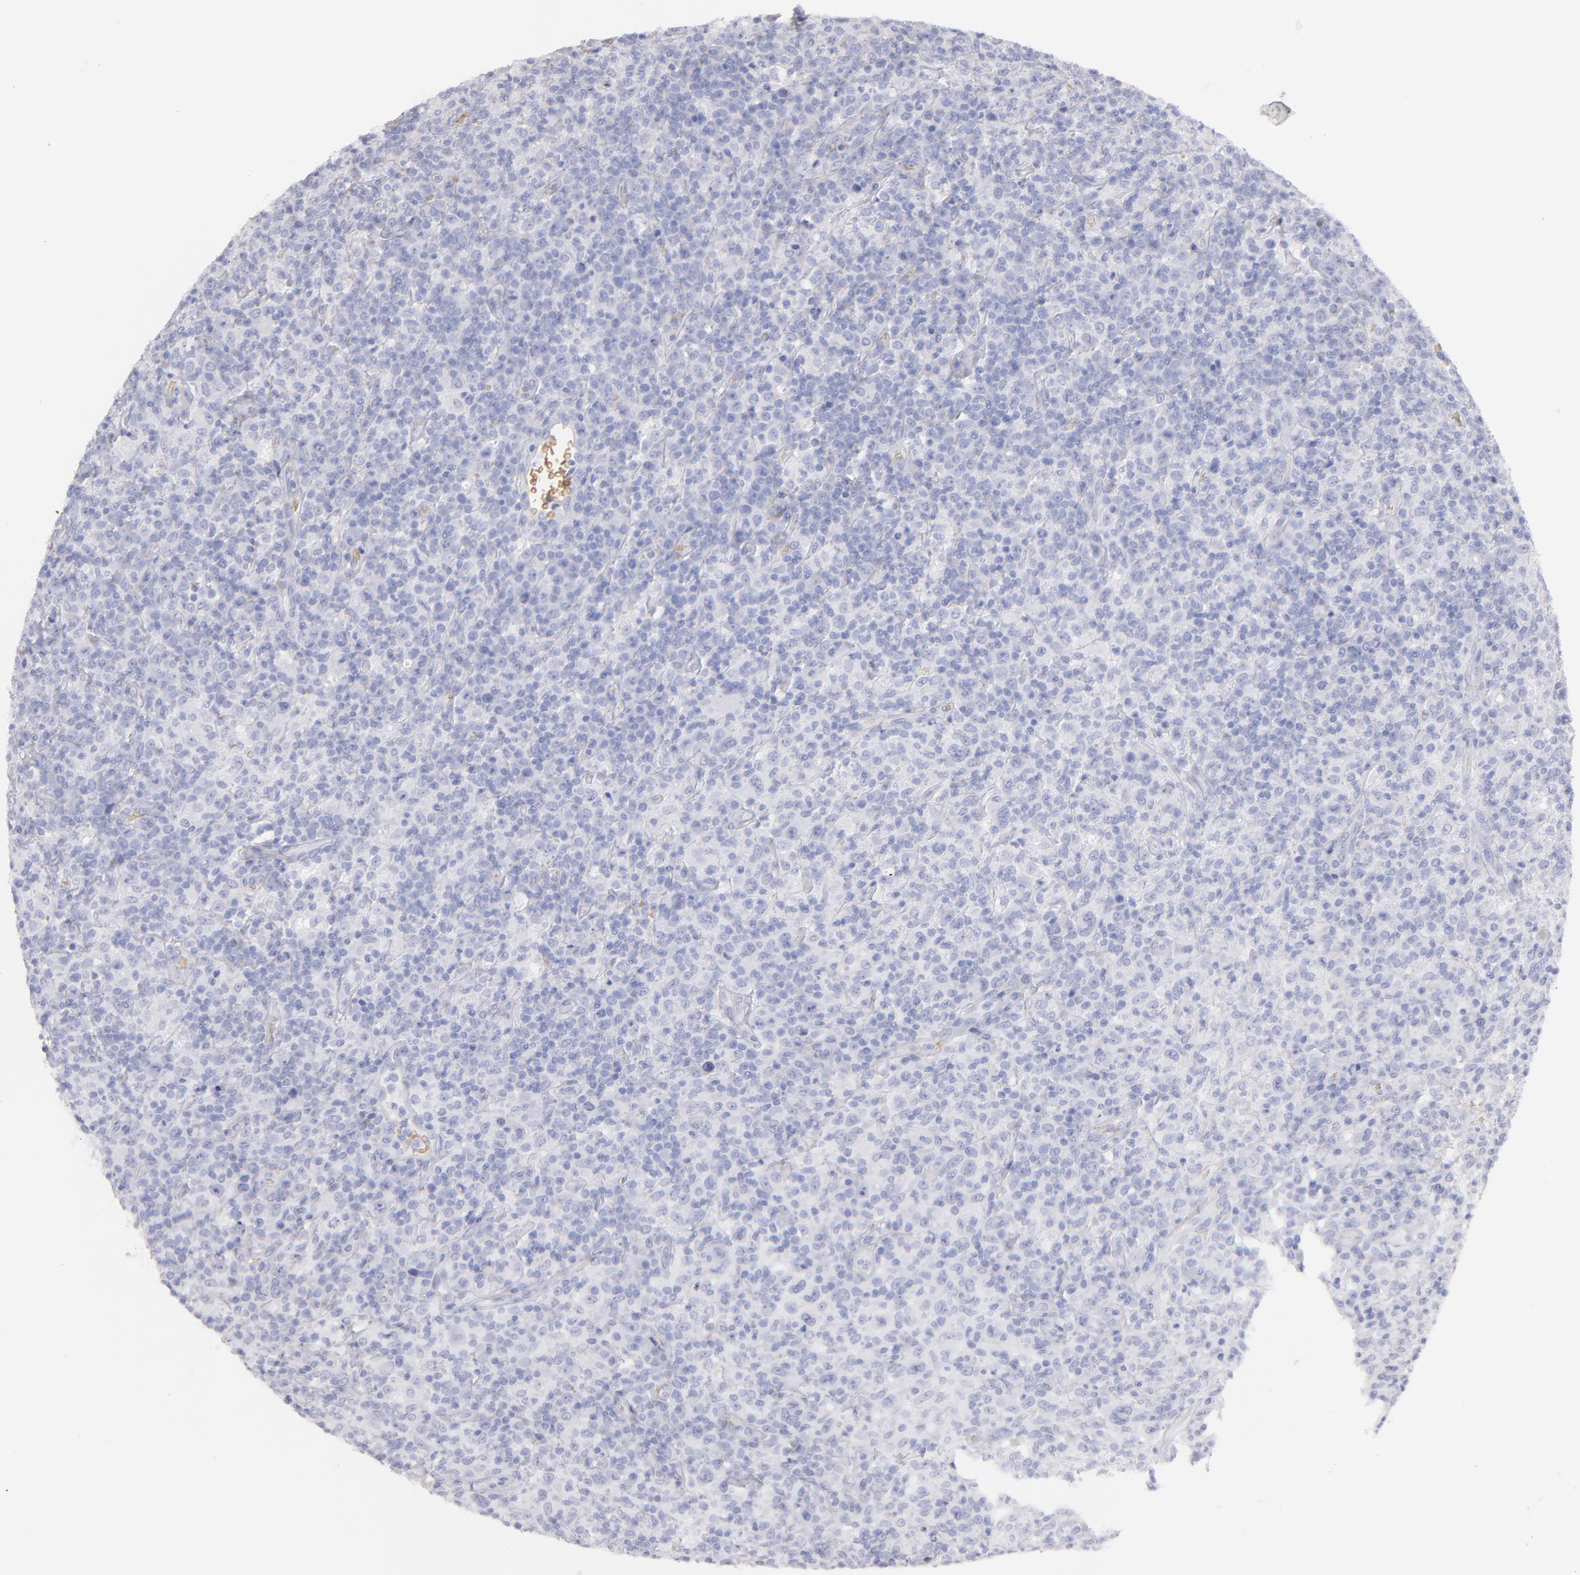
{"staining": {"intensity": "weak", "quantity": ">75%", "location": "cytoplasmic/membranous"}, "tissue": "lymphoma", "cell_type": "Tumor cells", "image_type": "cancer", "snomed": [{"axis": "morphology", "description": "Hodgkin's disease, NOS"}, {"axis": "topography", "description": "Lymph node"}], "caption": "This micrograph reveals immunohistochemistry (IHC) staining of human lymphoma, with low weak cytoplasmic/membranous expression in about >75% of tumor cells.", "gene": "F13B", "patient": {"sex": "male", "age": 65}}